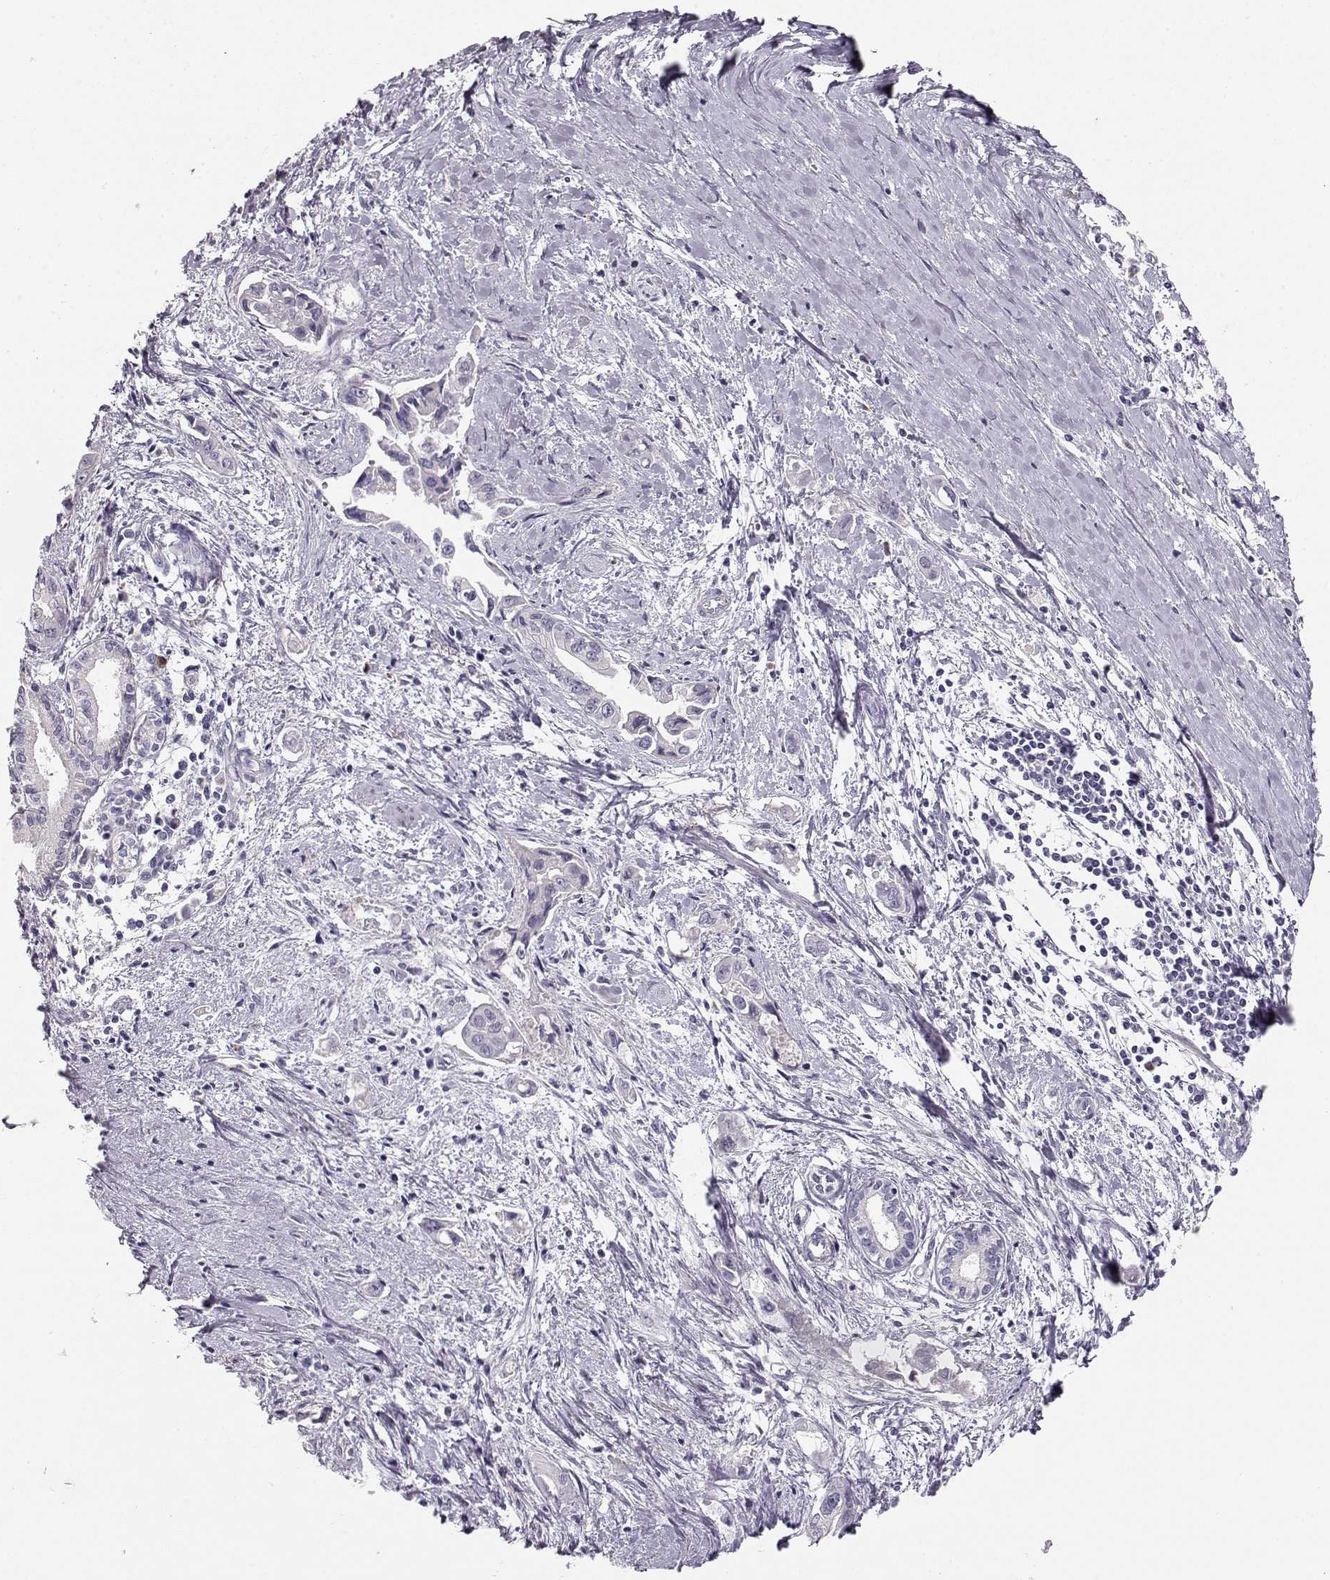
{"staining": {"intensity": "negative", "quantity": "none", "location": "none"}, "tissue": "pancreatic cancer", "cell_type": "Tumor cells", "image_type": "cancer", "snomed": [{"axis": "morphology", "description": "Adenocarcinoma, NOS"}, {"axis": "topography", "description": "Pancreas"}], "caption": "Pancreatic cancer (adenocarcinoma) was stained to show a protein in brown. There is no significant staining in tumor cells.", "gene": "TTC26", "patient": {"sex": "male", "age": 60}}